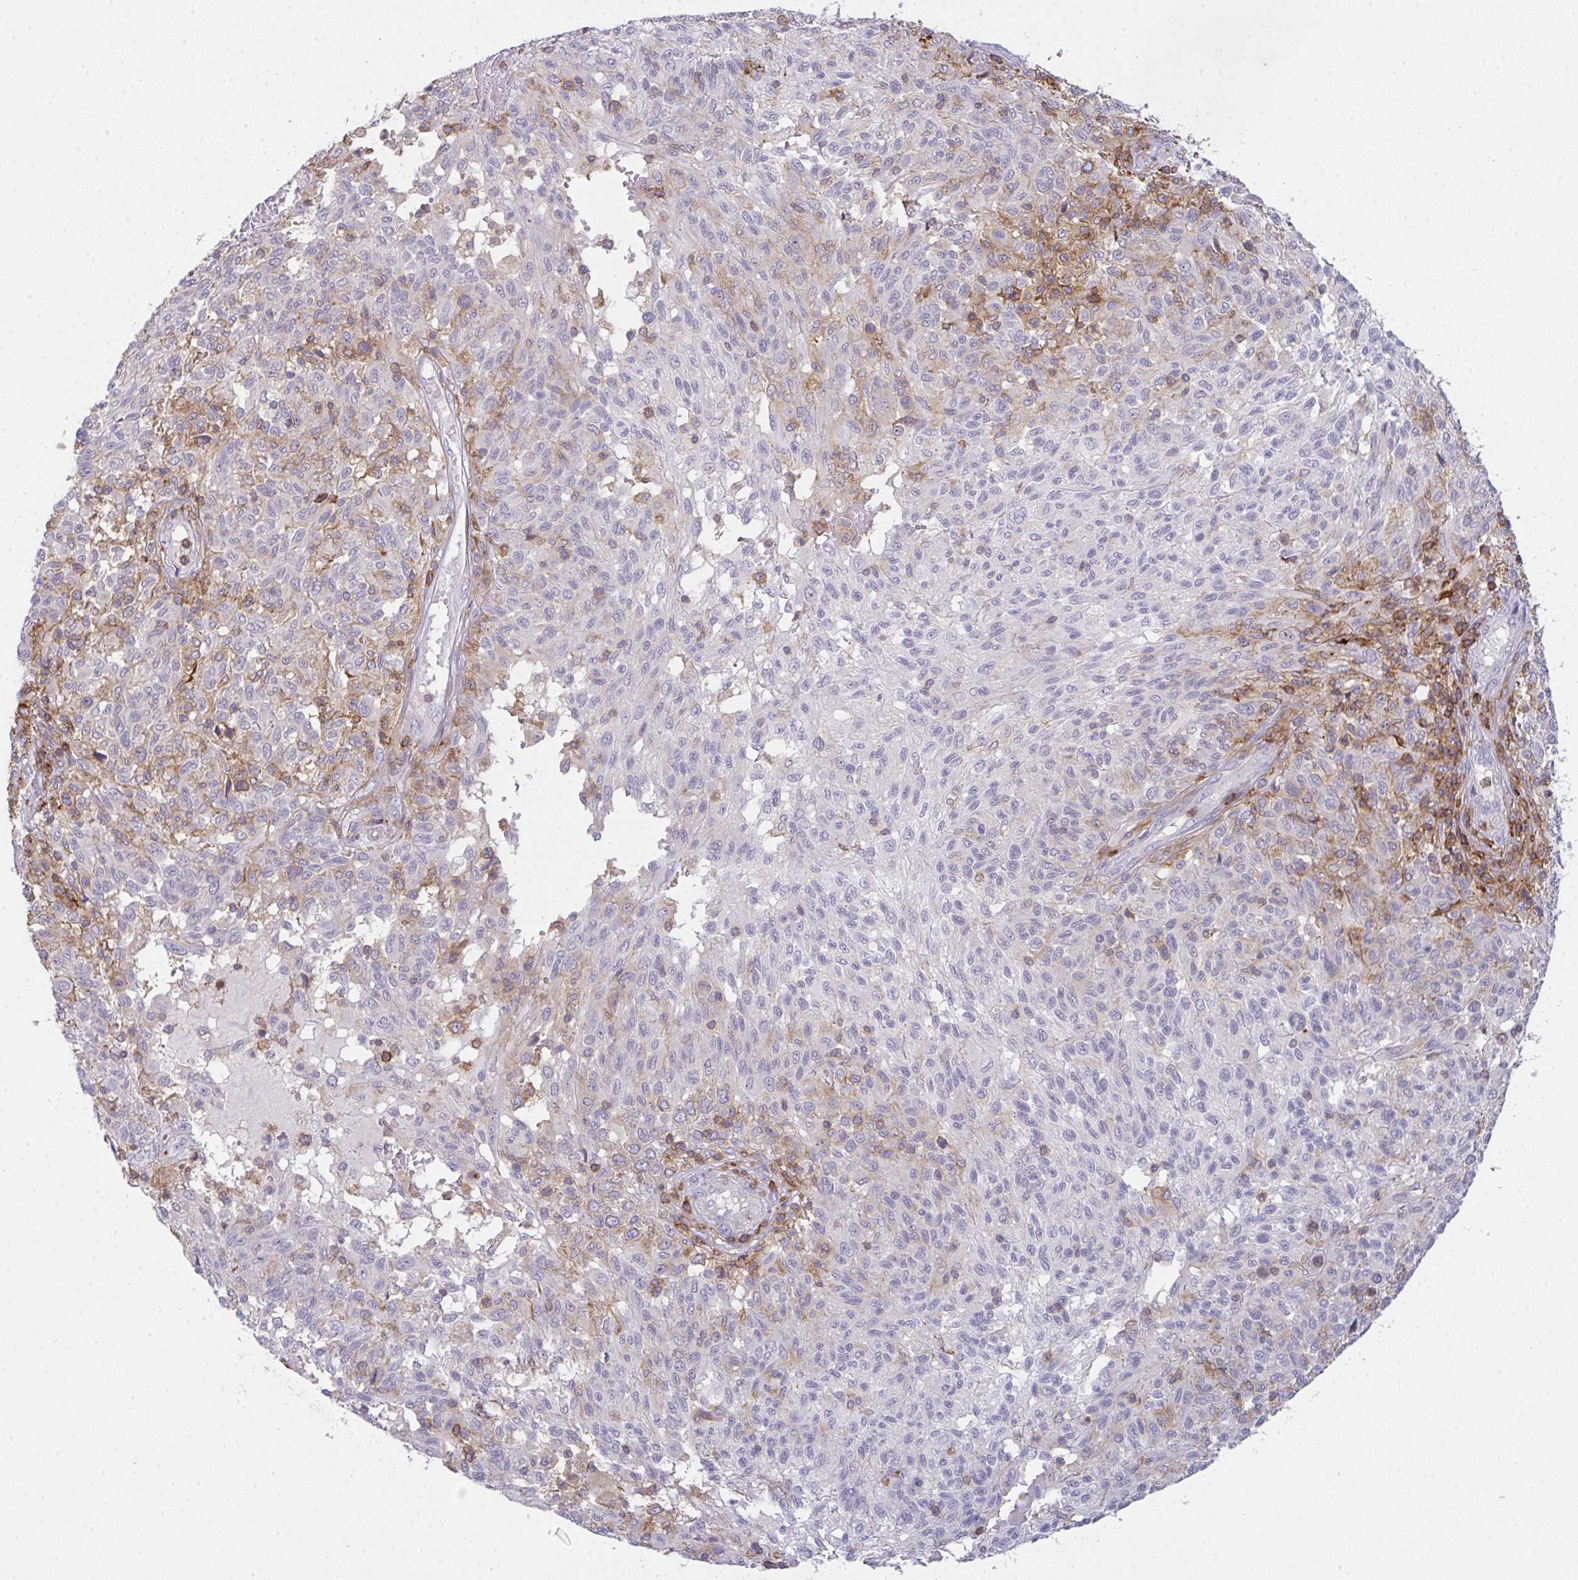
{"staining": {"intensity": "negative", "quantity": "none", "location": "none"}, "tissue": "melanoma", "cell_type": "Tumor cells", "image_type": "cancer", "snomed": [{"axis": "morphology", "description": "Malignant melanoma, NOS"}, {"axis": "topography", "description": "Skin"}], "caption": "High power microscopy histopathology image of an IHC histopathology image of melanoma, revealing no significant expression in tumor cells.", "gene": "CD80", "patient": {"sex": "male", "age": 66}}